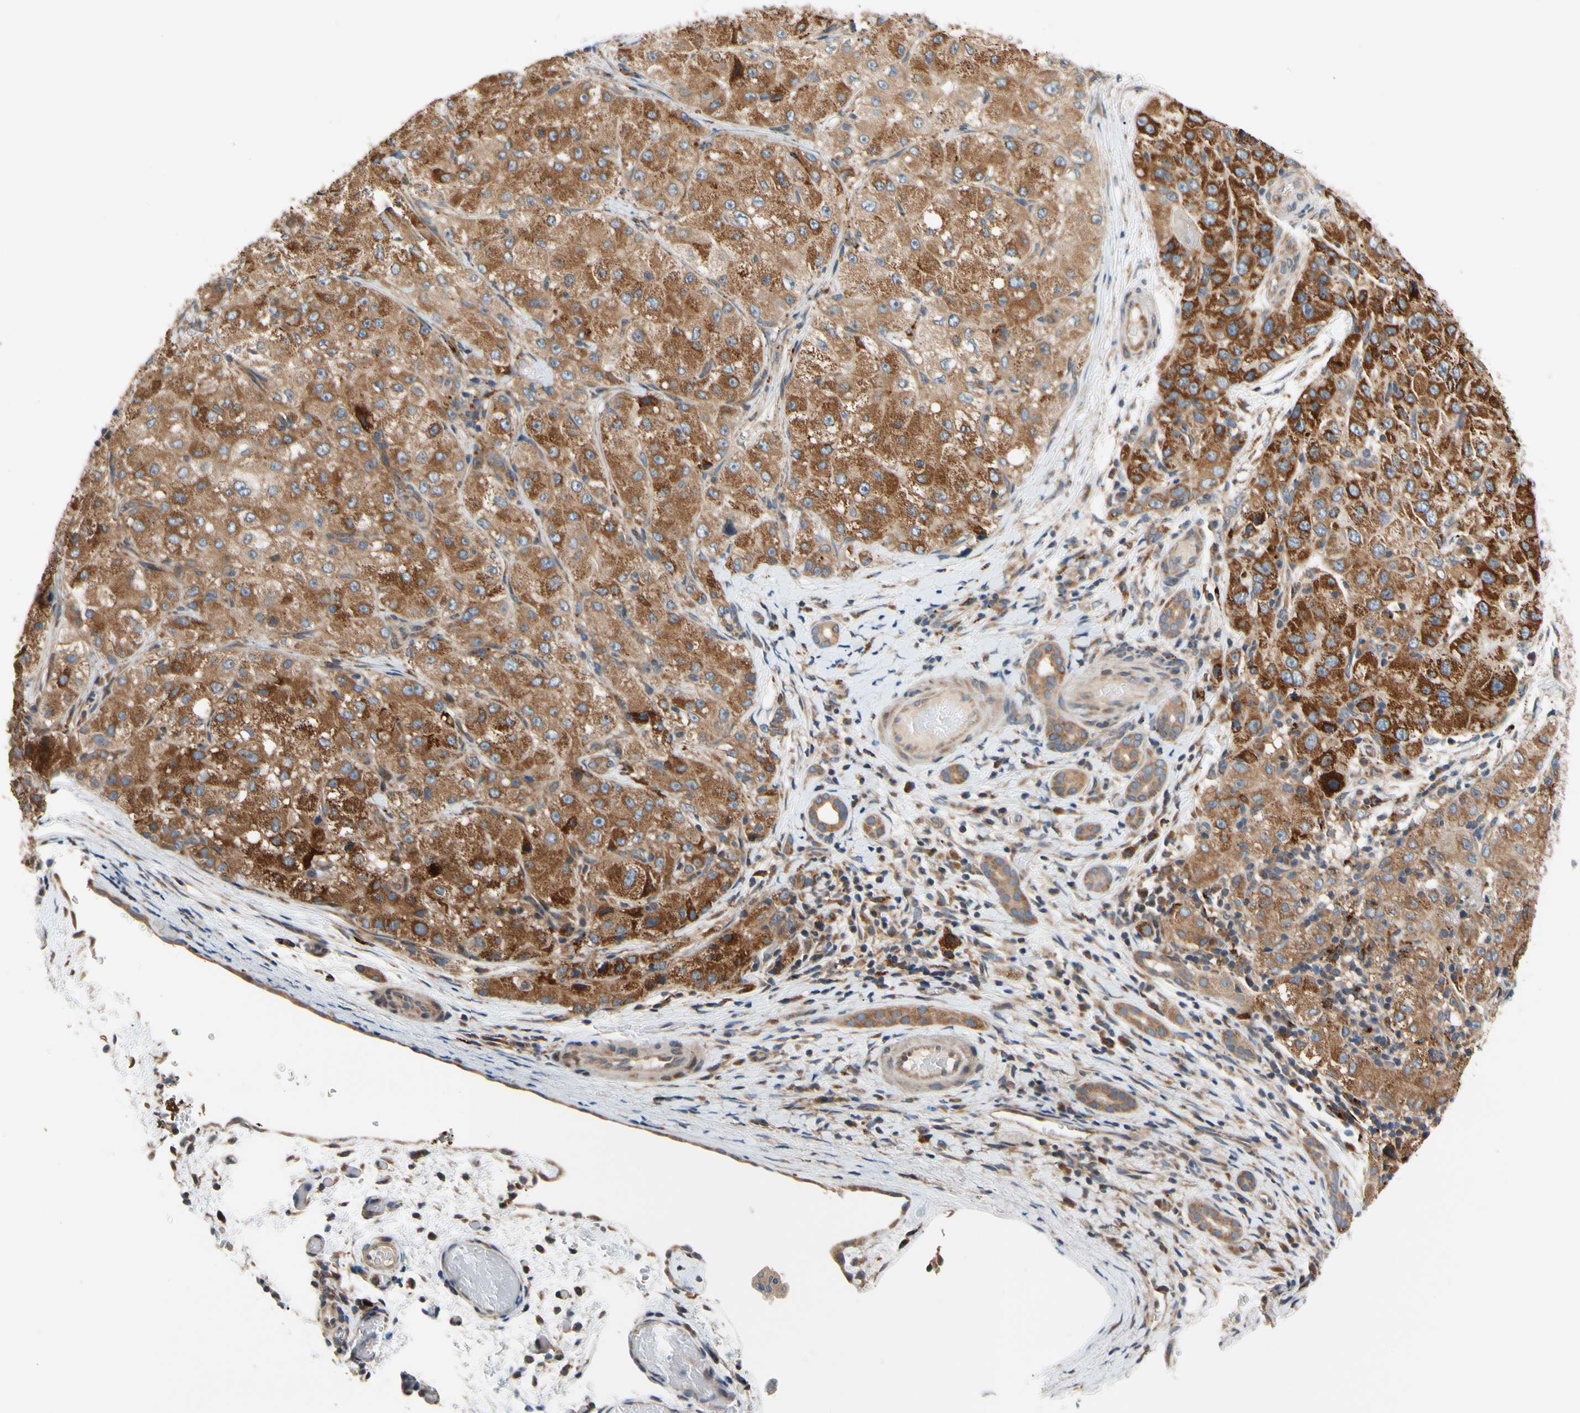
{"staining": {"intensity": "strong", "quantity": ">75%", "location": "cytoplasmic/membranous"}, "tissue": "liver cancer", "cell_type": "Tumor cells", "image_type": "cancer", "snomed": [{"axis": "morphology", "description": "Carcinoma, Hepatocellular, NOS"}, {"axis": "topography", "description": "Liver"}], "caption": "Liver cancer (hepatocellular carcinoma) was stained to show a protein in brown. There is high levels of strong cytoplasmic/membranous positivity in approximately >75% of tumor cells. (brown staining indicates protein expression, while blue staining denotes nuclei).", "gene": "ANKHD1", "patient": {"sex": "male", "age": 80}}